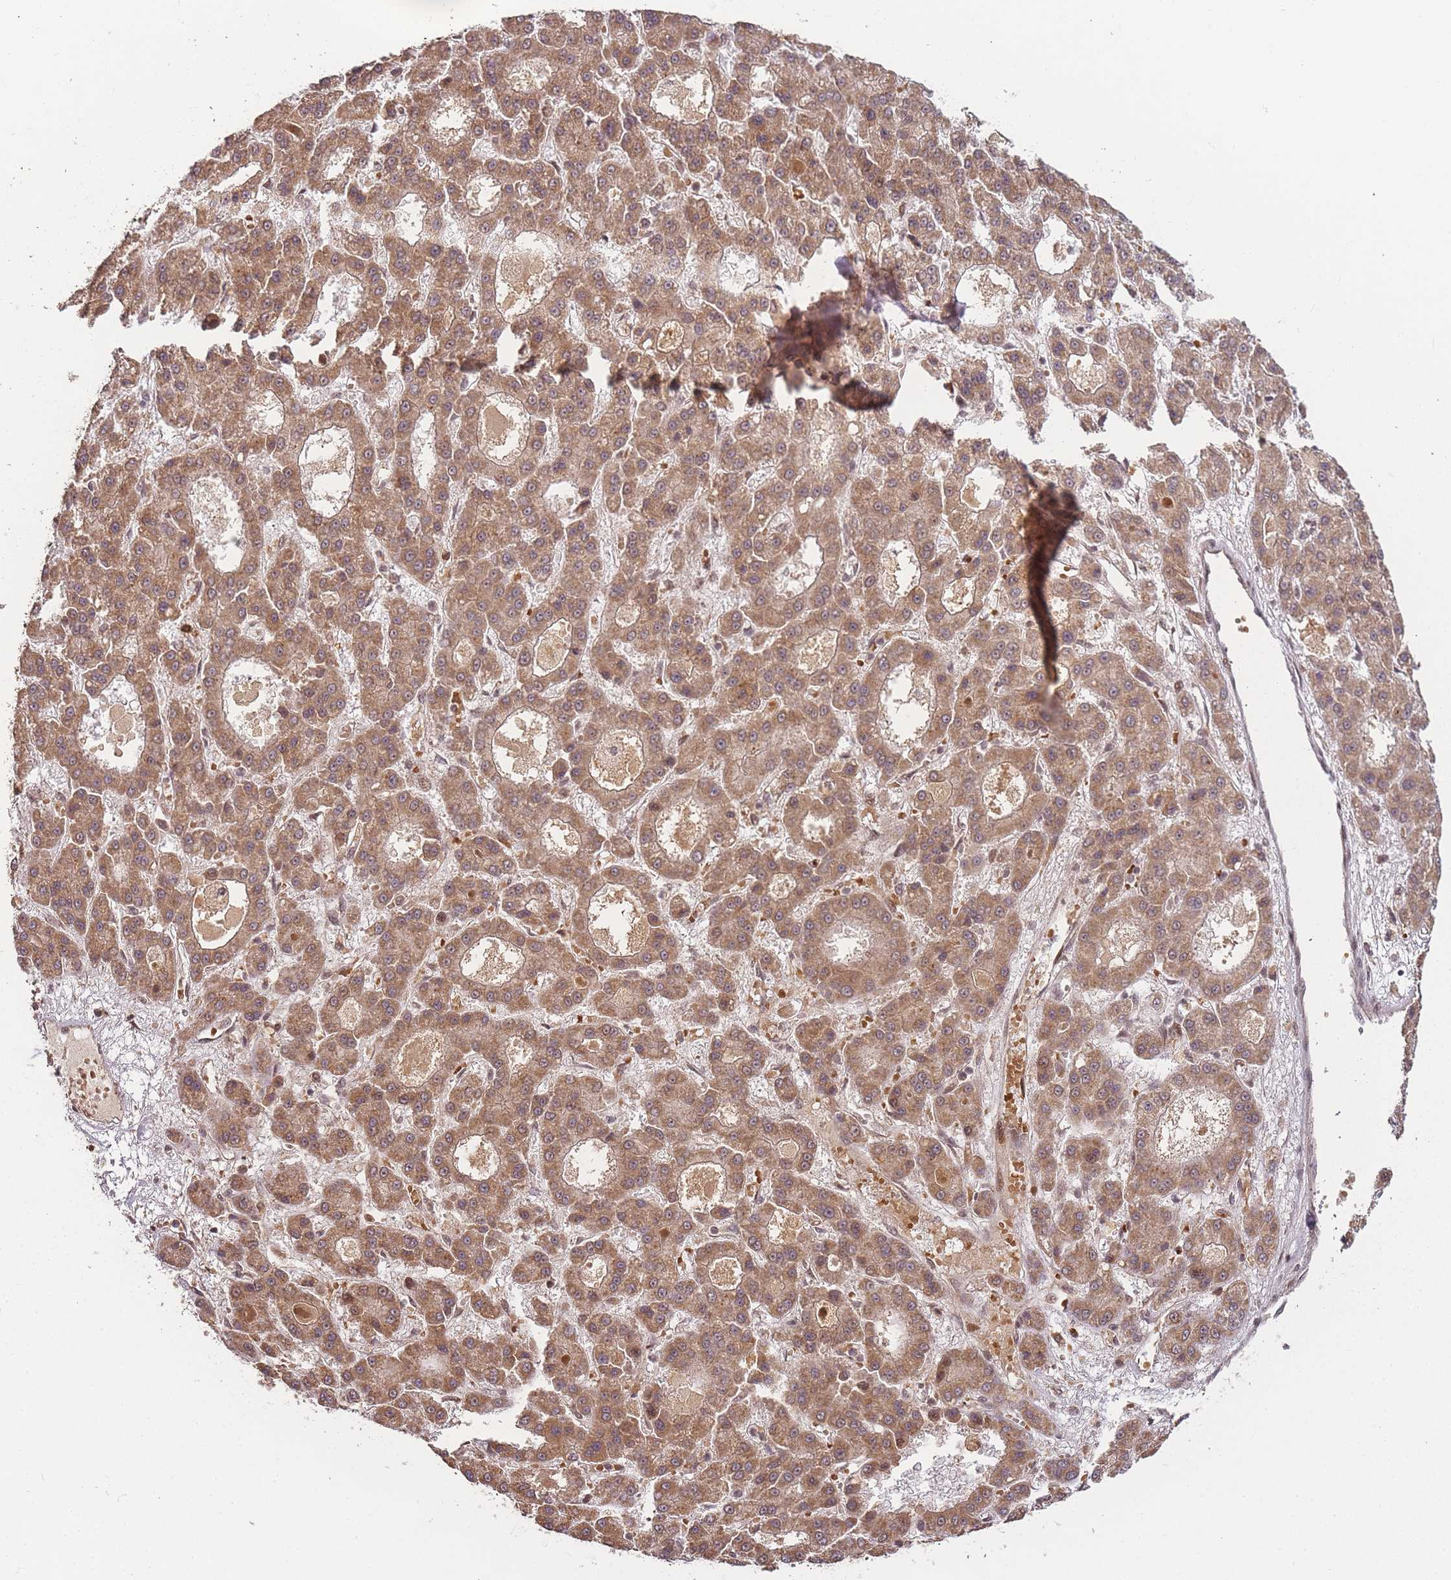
{"staining": {"intensity": "moderate", "quantity": ">75%", "location": "cytoplasmic/membranous"}, "tissue": "liver cancer", "cell_type": "Tumor cells", "image_type": "cancer", "snomed": [{"axis": "morphology", "description": "Carcinoma, Hepatocellular, NOS"}, {"axis": "topography", "description": "Liver"}], "caption": "Approximately >75% of tumor cells in human liver cancer (hepatocellular carcinoma) display moderate cytoplasmic/membranous protein positivity as visualized by brown immunohistochemical staining.", "gene": "ZNF497", "patient": {"sex": "male", "age": 70}}